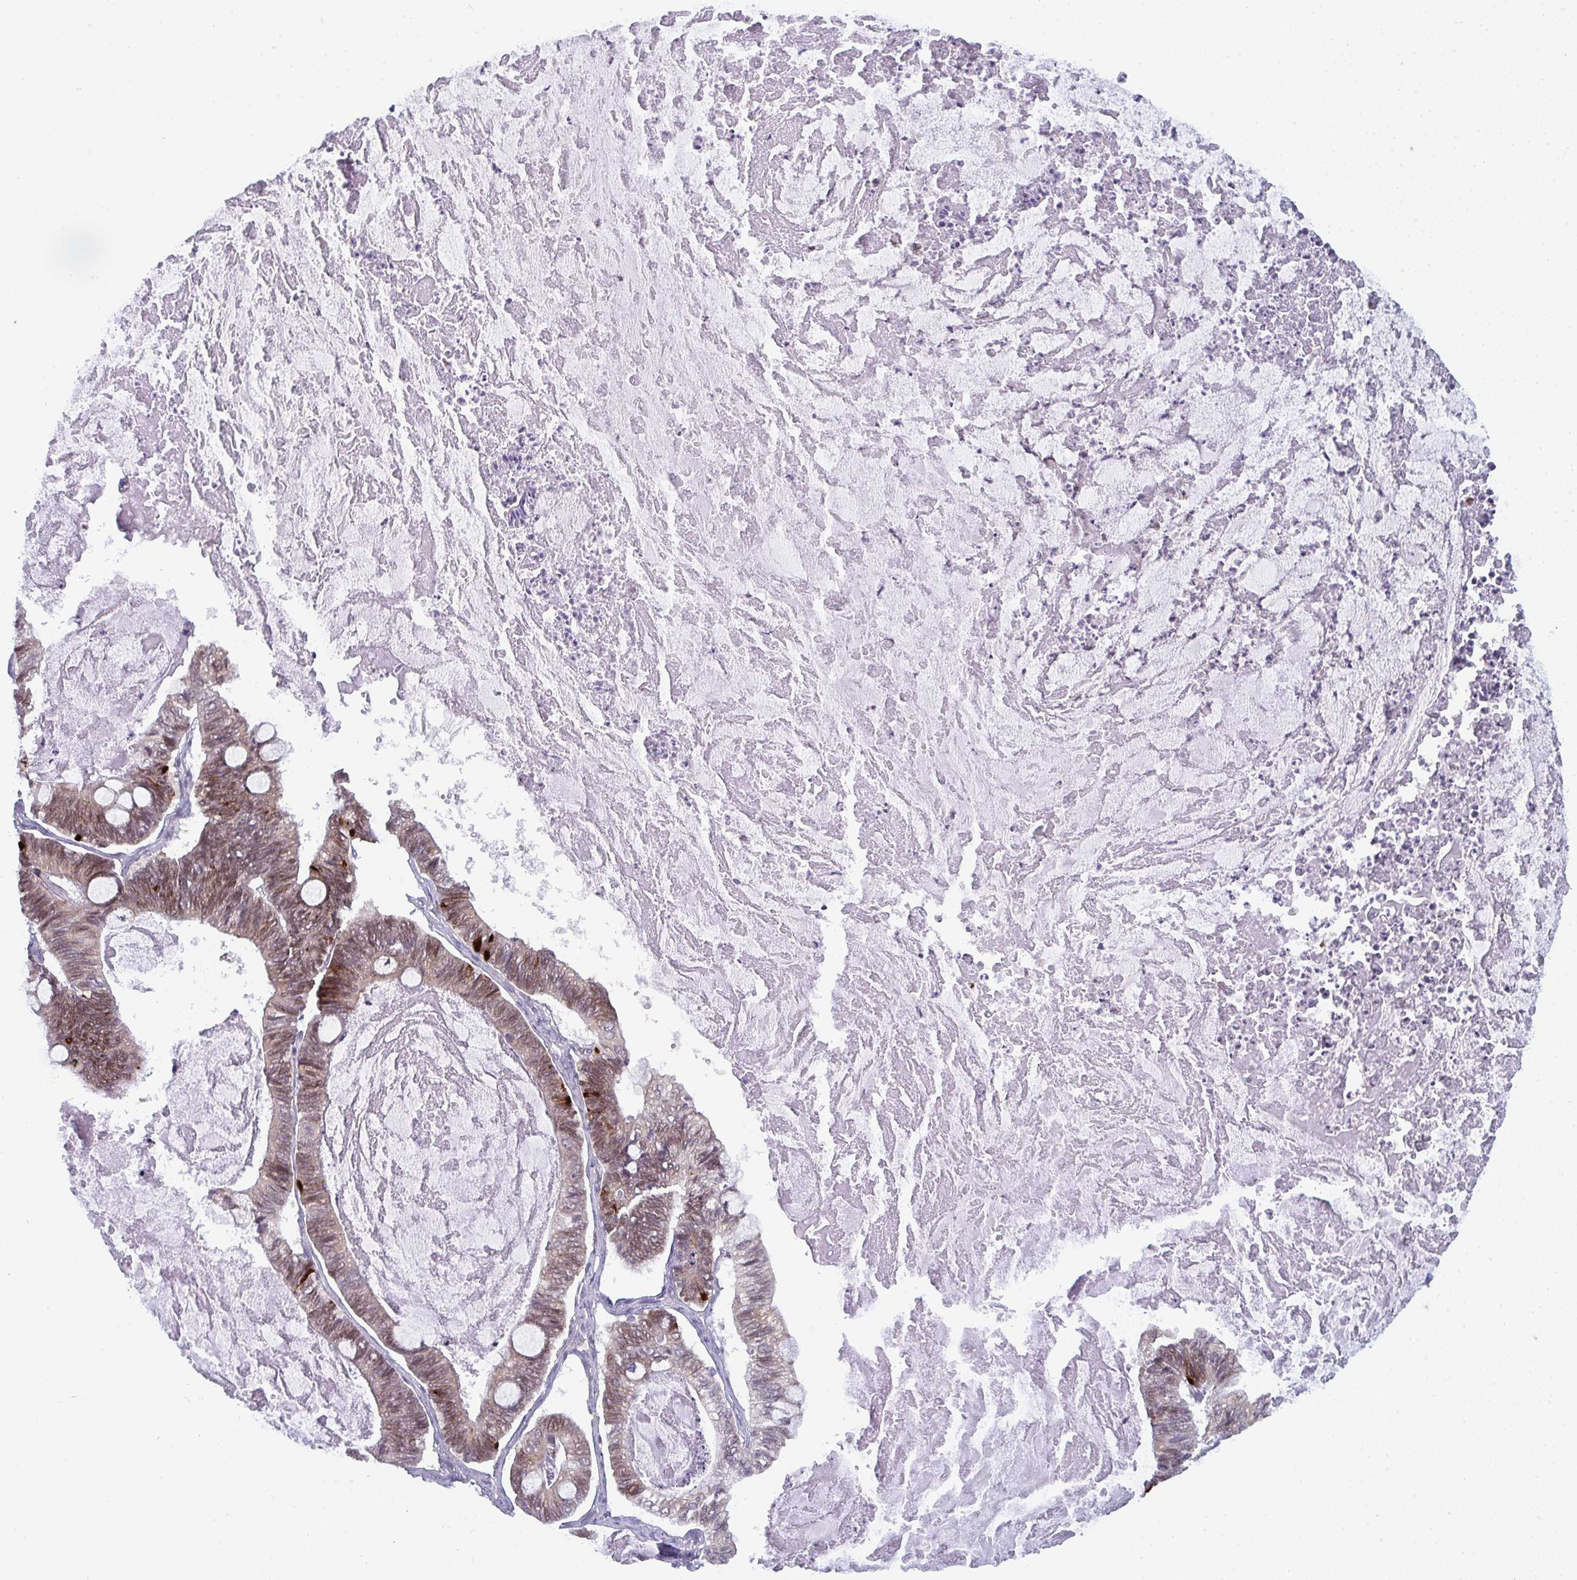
{"staining": {"intensity": "negative", "quantity": "none", "location": "none"}, "tissue": "ovarian cancer", "cell_type": "Tumor cells", "image_type": "cancer", "snomed": [{"axis": "morphology", "description": "Cystadenocarcinoma, mucinous, NOS"}, {"axis": "topography", "description": "Ovary"}], "caption": "A photomicrograph of human mucinous cystadenocarcinoma (ovarian) is negative for staining in tumor cells.", "gene": "LYSMD4", "patient": {"sex": "female", "age": 61}}